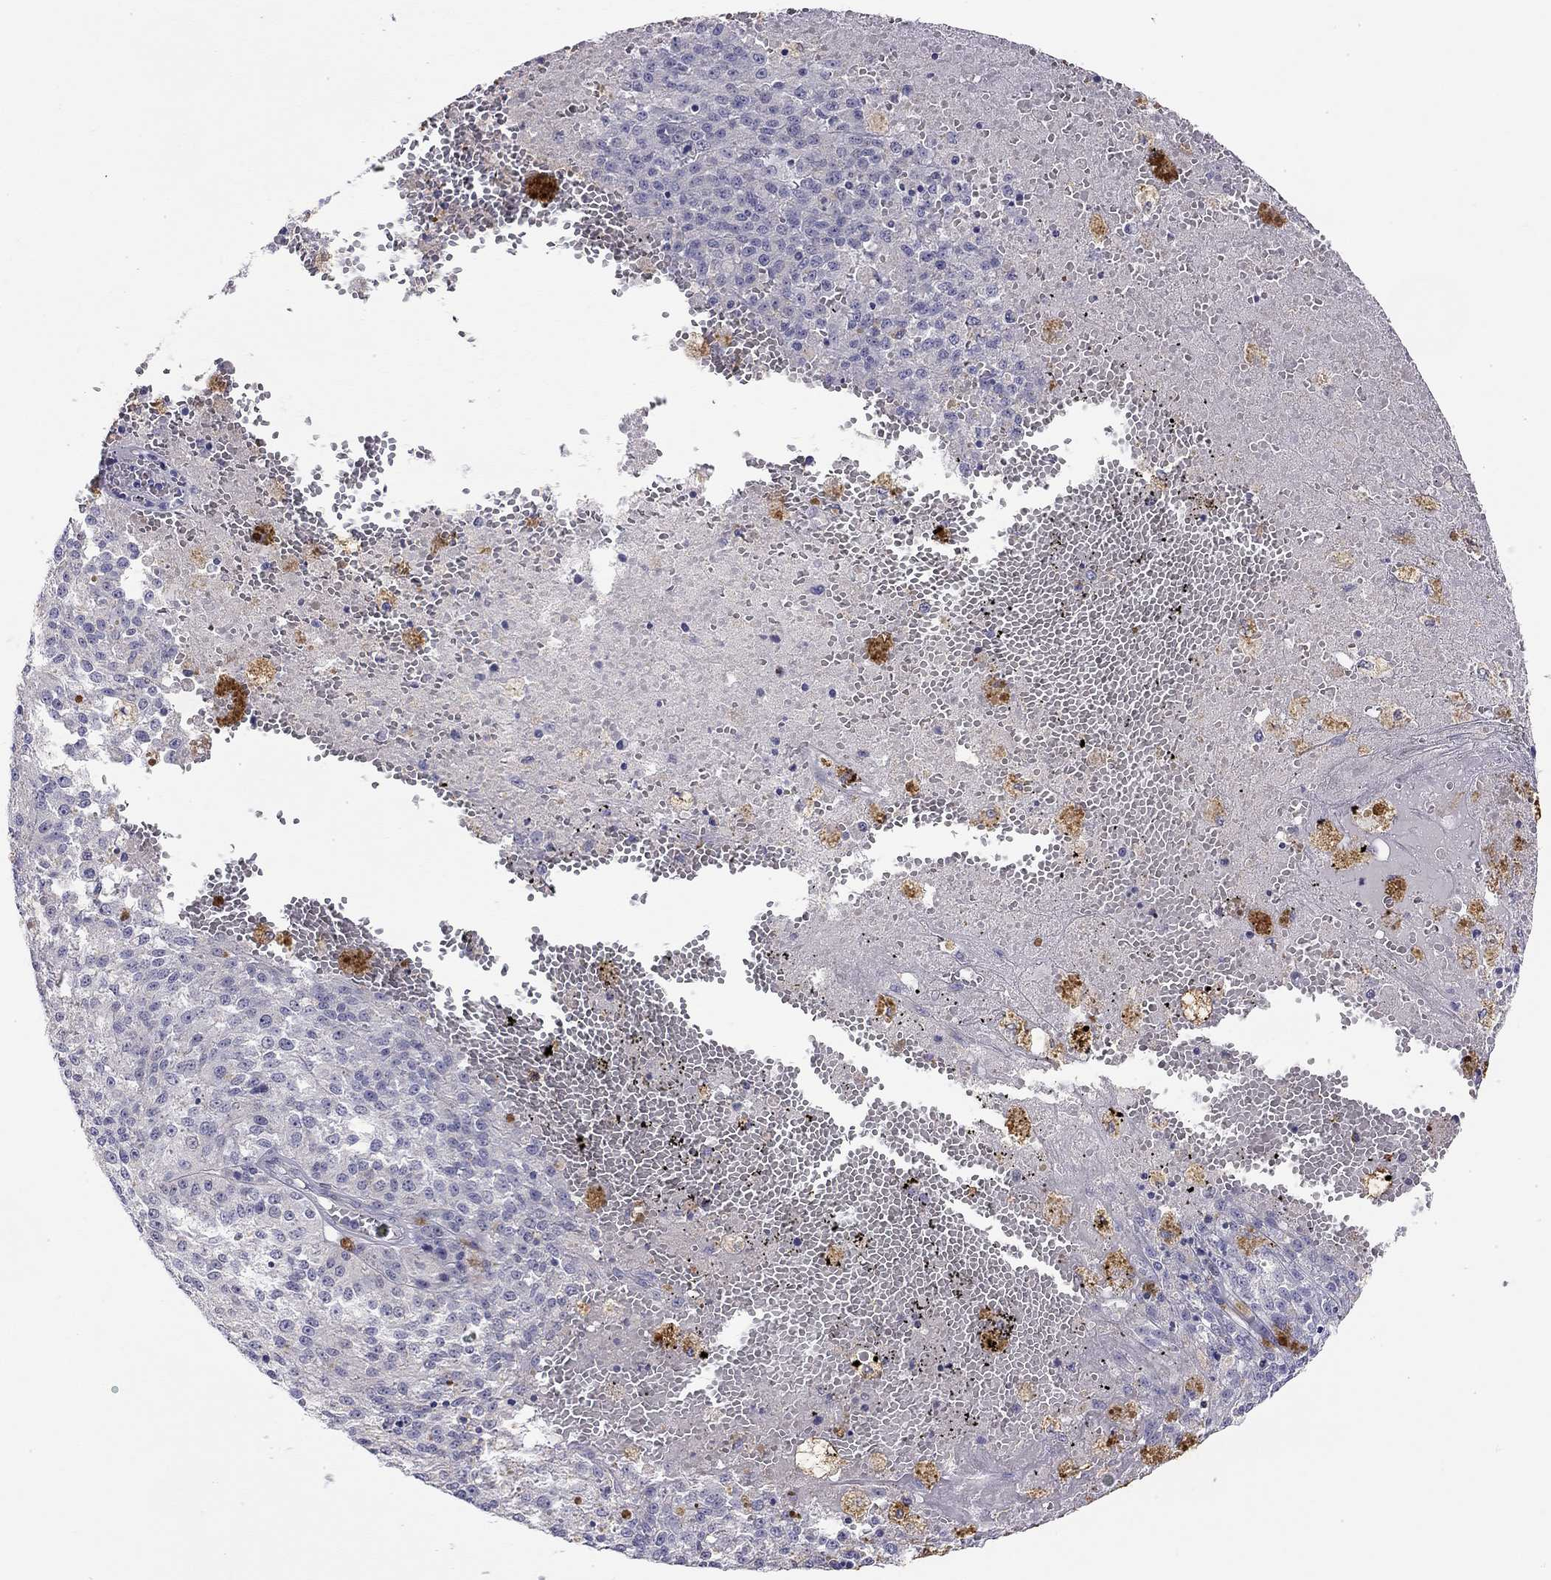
{"staining": {"intensity": "negative", "quantity": "none", "location": "none"}, "tissue": "melanoma", "cell_type": "Tumor cells", "image_type": "cancer", "snomed": [{"axis": "morphology", "description": "Malignant melanoma, Metastatic site"}, {"axis": "topography", "description": "Lymph node"}], "caption": "Immunohistochemical staining of human malignant melanoma (metastatic site) shows no significant staining in tumor cells.", "gene": "RTL1", "patient": {"sex": "female", "age": 64}}